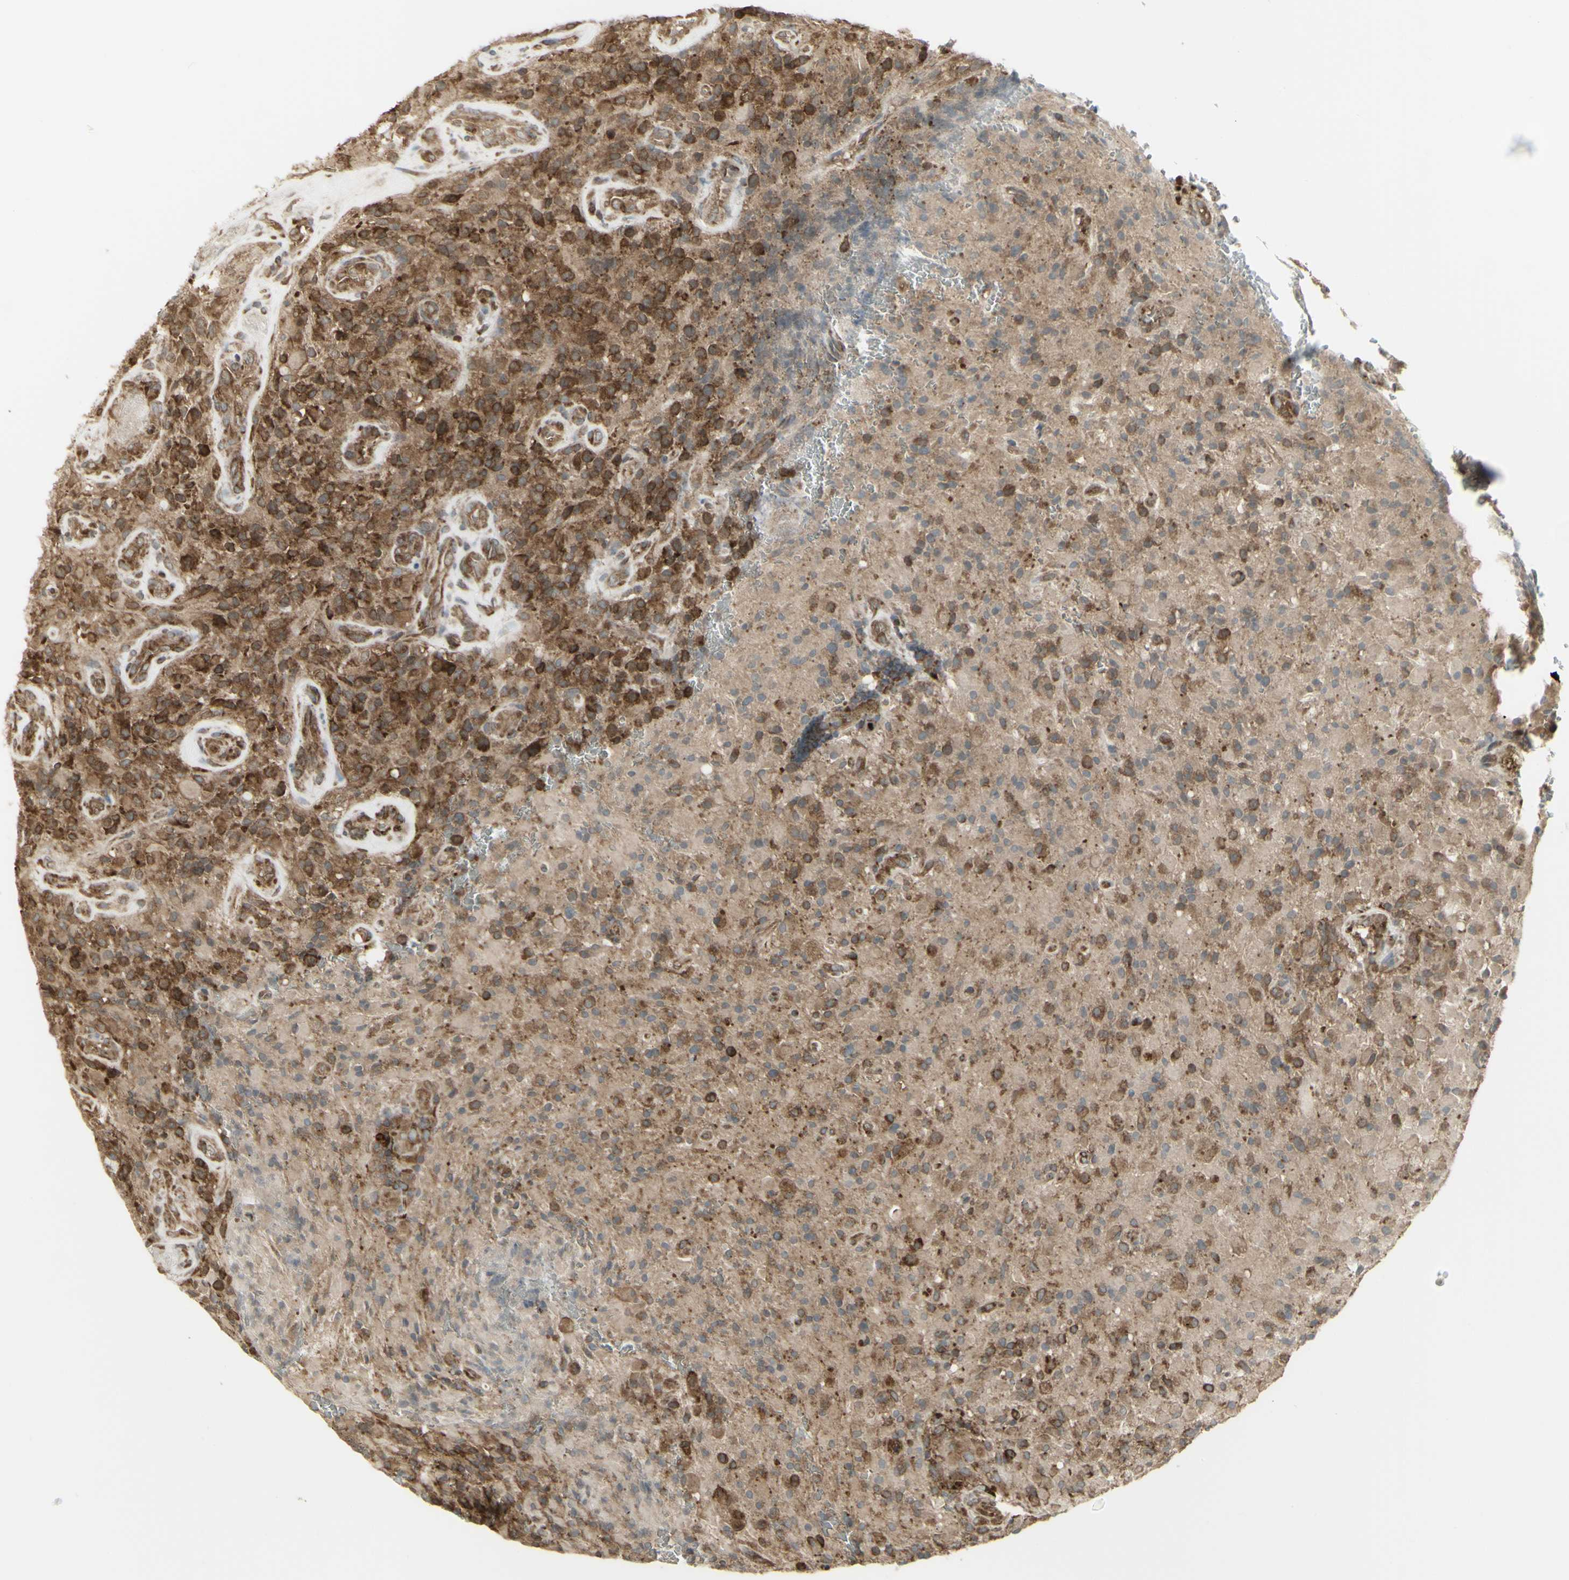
{"staining": {"intensity": "strong", "quantity": "25%-75%", "location": "cytoplasmic/membranous"}, "tissue": "glioma", "cell_type": "Tumor cells", "image_type": "cancer", "snomed": [{"axis": "morphology", "description": "Glioma, malignant, High grade"}, {"axis": "topography", "description": "Brain"}], "caption": "Glioma stained with immunohistochemistry displays strong cytoplasmic/membranous staining in about 25%-75% of tumor cells. (DAB IHC, brown staining for protein, blue staining for nuclei).", "gene": "FKBP3", "patient": {"sex": "male", "age": 71}}